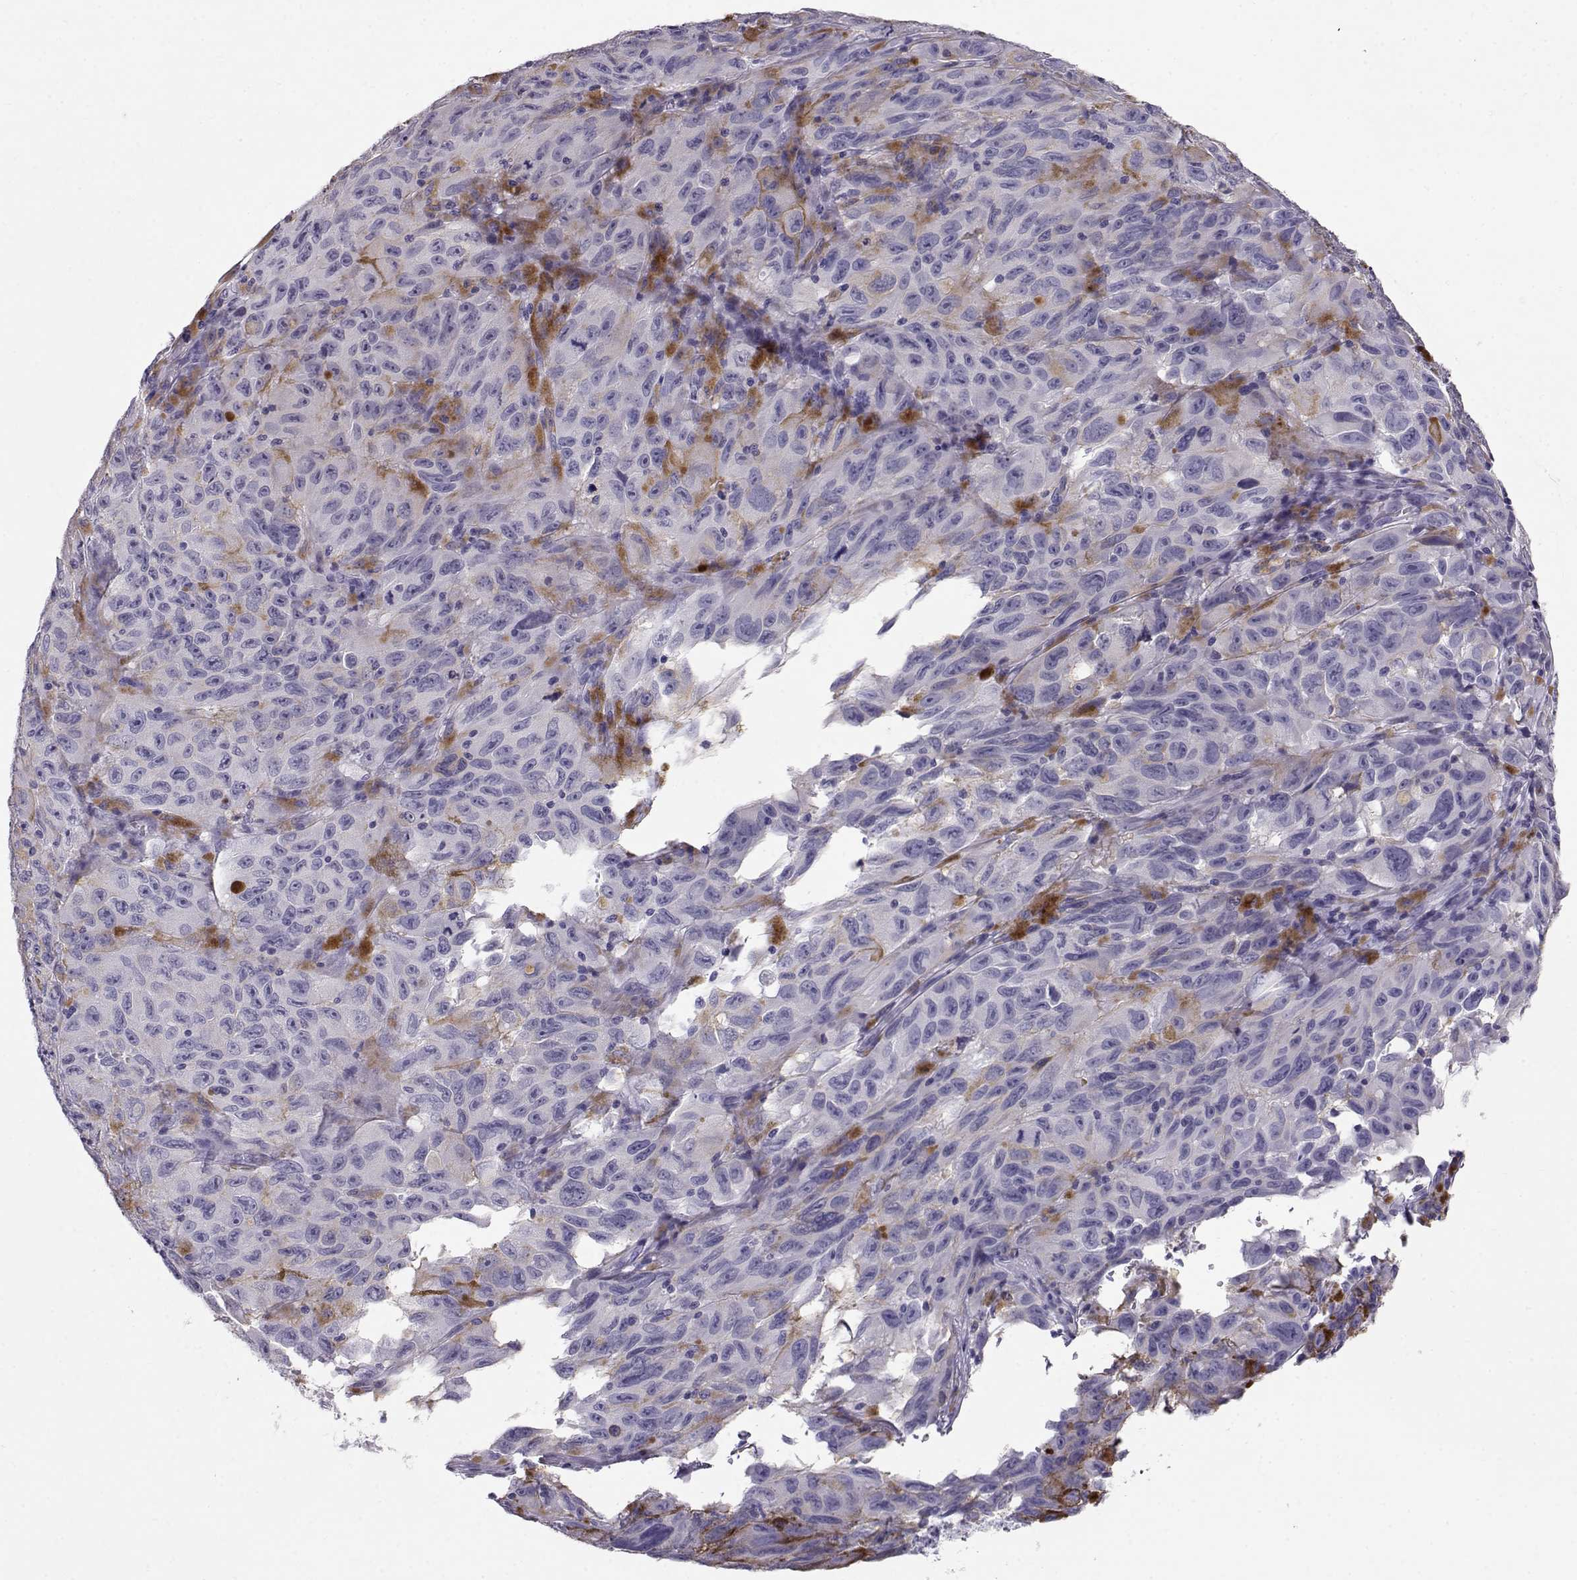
{"staining": {"intensity": "negative", "quantity": "none", "location": "none"}, "tissue": "melanoma", "cell_type": "Tumor cells", "image_type": "cancer", "snomed": [{"axis": "morphology", "description": "Malignant melanoma, NOS"}, {"axis": "topography", "description": "Vulva, labia, clitoris and Bartholin´s gland, NO"}], "caption": "DAB (3,3'-diaminobenzidine) immunohistochemical staining of human melanoma exhibits no significant staining in tumor cells.", "gene": "GPR26", "patient": {"sex": "female", "age": 75}}